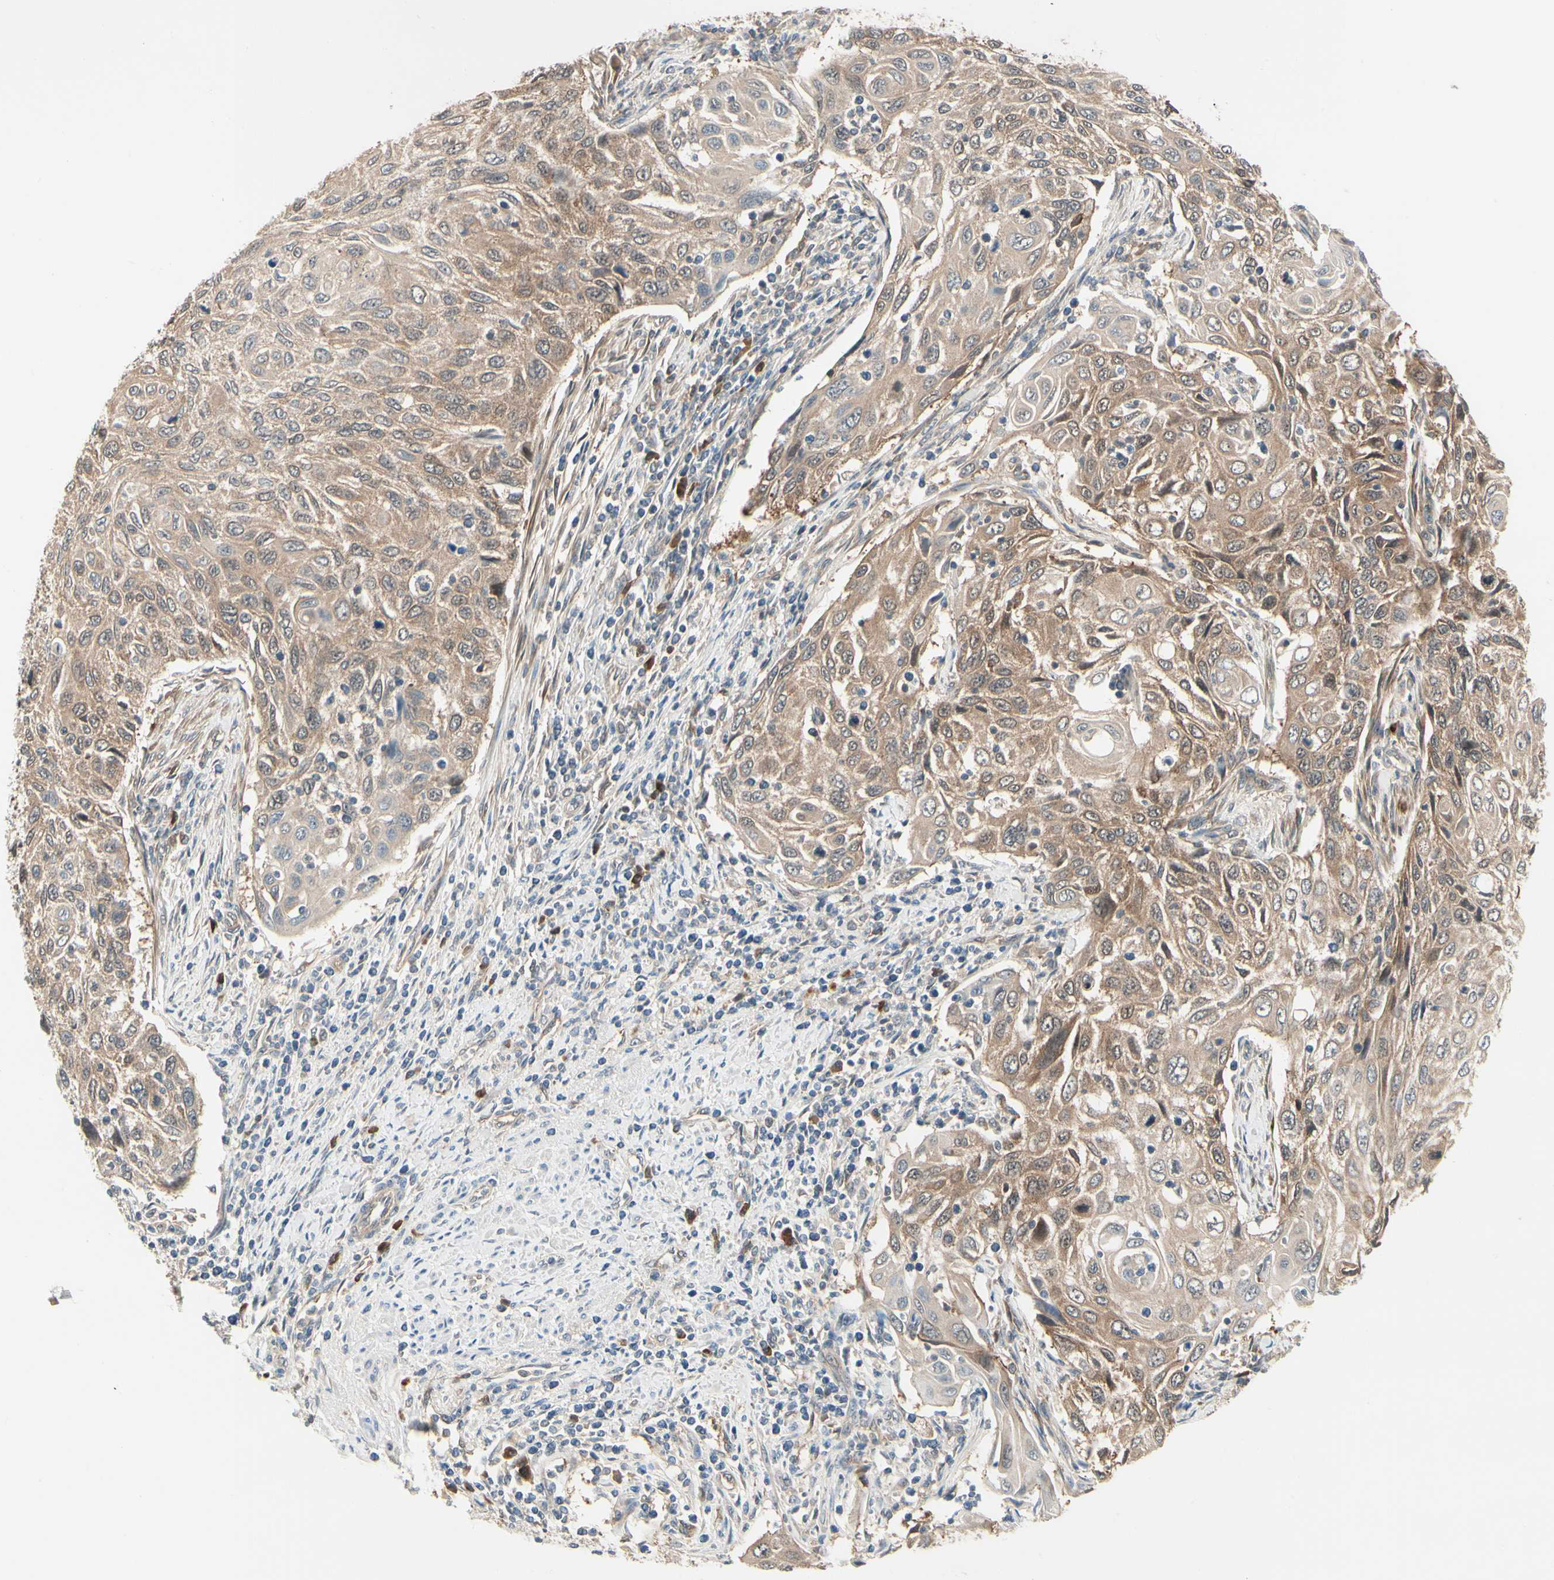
{"staining": {"intensity": "moderate", "quantity": ">75%", "location": "cytoplasmic/membranous"}, "tissue": "cervical cancer", "cell_type": "Tumor cells", "image_type": "cancer", "snomed": [{"axis": "morphology", "description": "Squamous cell carcinoma, NOS"}, {"axis": "topography", "description": "Cervix"}], "caption": "Cervical squamous cell carcinoma stained with a brown dye shows moderate cytoplasmic/membranous positive staining in about >75% of tumor cells.", "gene": "NME1-NME2", "patient": {"sex": "female", "age": 70}}